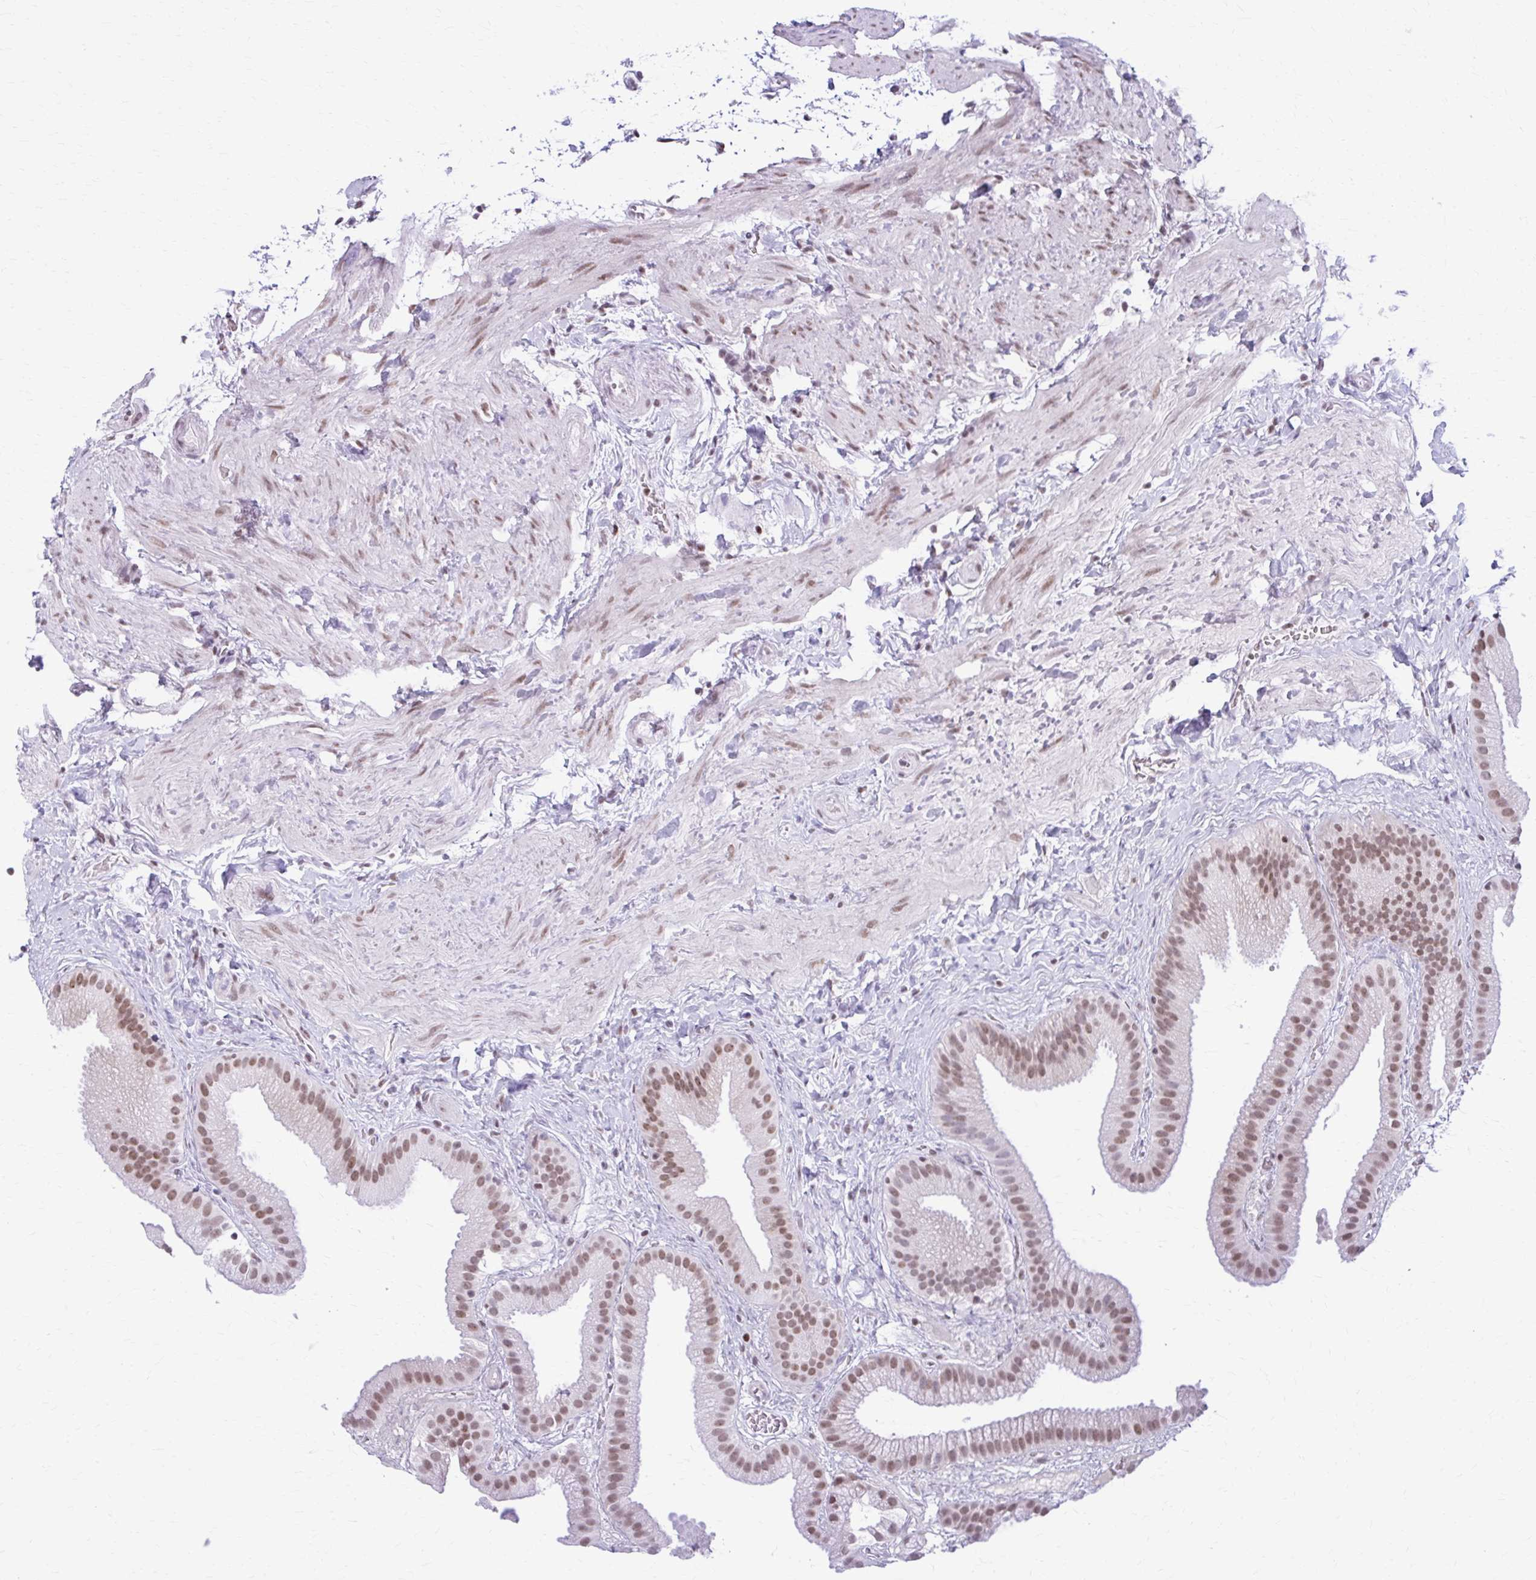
{"staining": {"intensity": "moderate", "quantity": ">75%", "location": "nuclear"}, "tissue": "gallbladder", "cell_type": "Glandular cells", "image_type": "normal", "snomed": [{"axis": "morphology", "description": "Normal tissue, NOS"}, {"axis": "topography", "description": "Gallbladder"}], "caption": "Glandular cells exhibit moderate nuclear staining in about >75% of cells in unremarkable gallbladder. Using DAB (3,3'-diaminobenzidine) (brown) and hematoxylin (blue) stains, captured at high magnification using brightfield microscopy.", "gene": "PABIR1", "patient": {"sex": "female", "age": 63}}